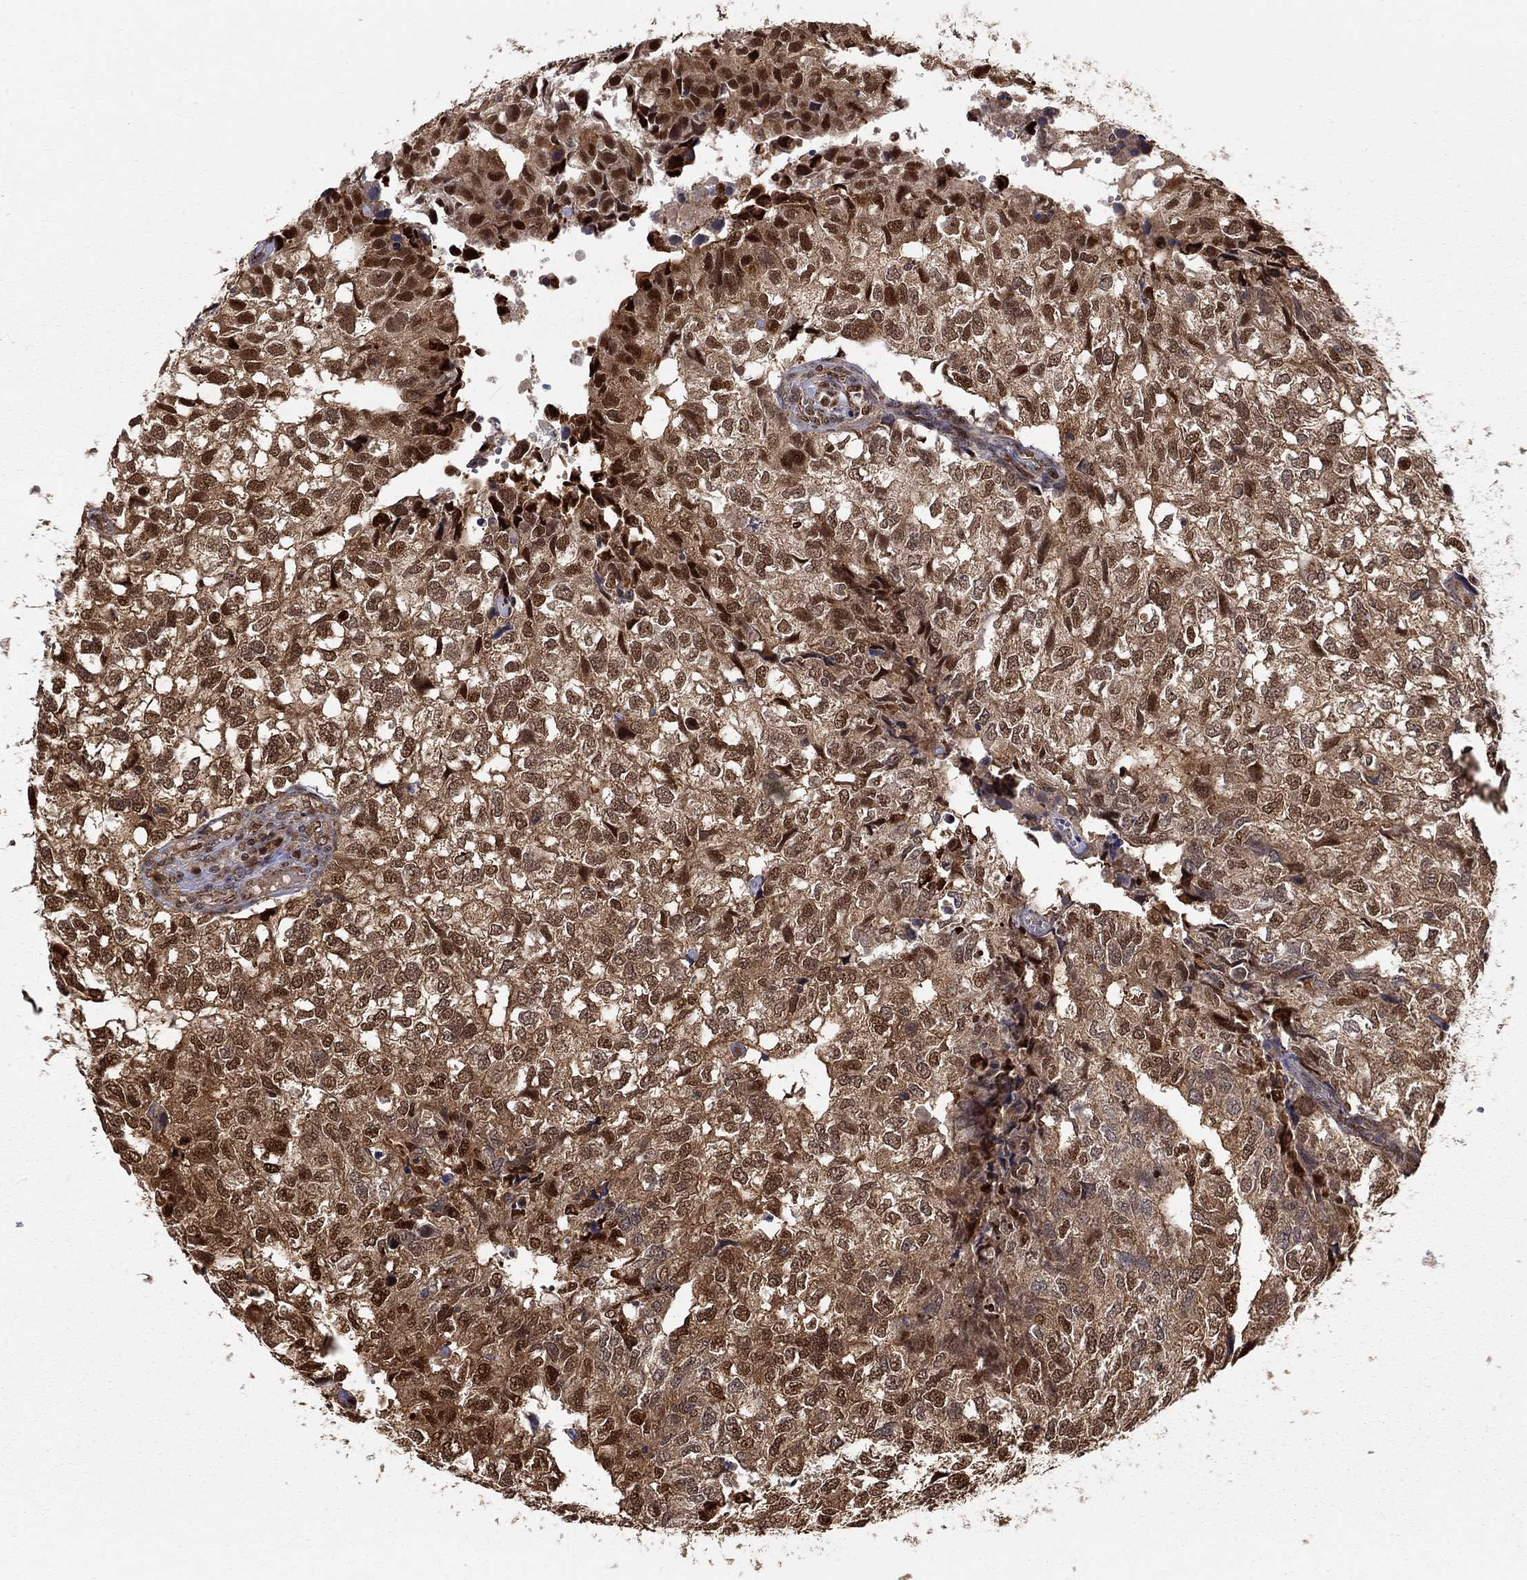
{"staining": {"intensity": "strong", "quantity": "25%-75%", "location": "cytoplasmic/membranous,nuclear"}, "tissue": "breast cancer", "cell_type": "Tumor cells", "image_type": "cancer", "snomed": [{"axis": "morphology", "description": "Duct carcinoma"}, {"axis": "topography", "description": "Breast"}], "caption": "Immunohistochemical staining of human breast infiltrating ductal carcinoma exhibits high levels of strong cytoplasmic/membranous and nuclear protein positivity in about 25%-75% of tumor cells.", "gene": "ELOB", "patient": {"sex": "female", "age": 30}}